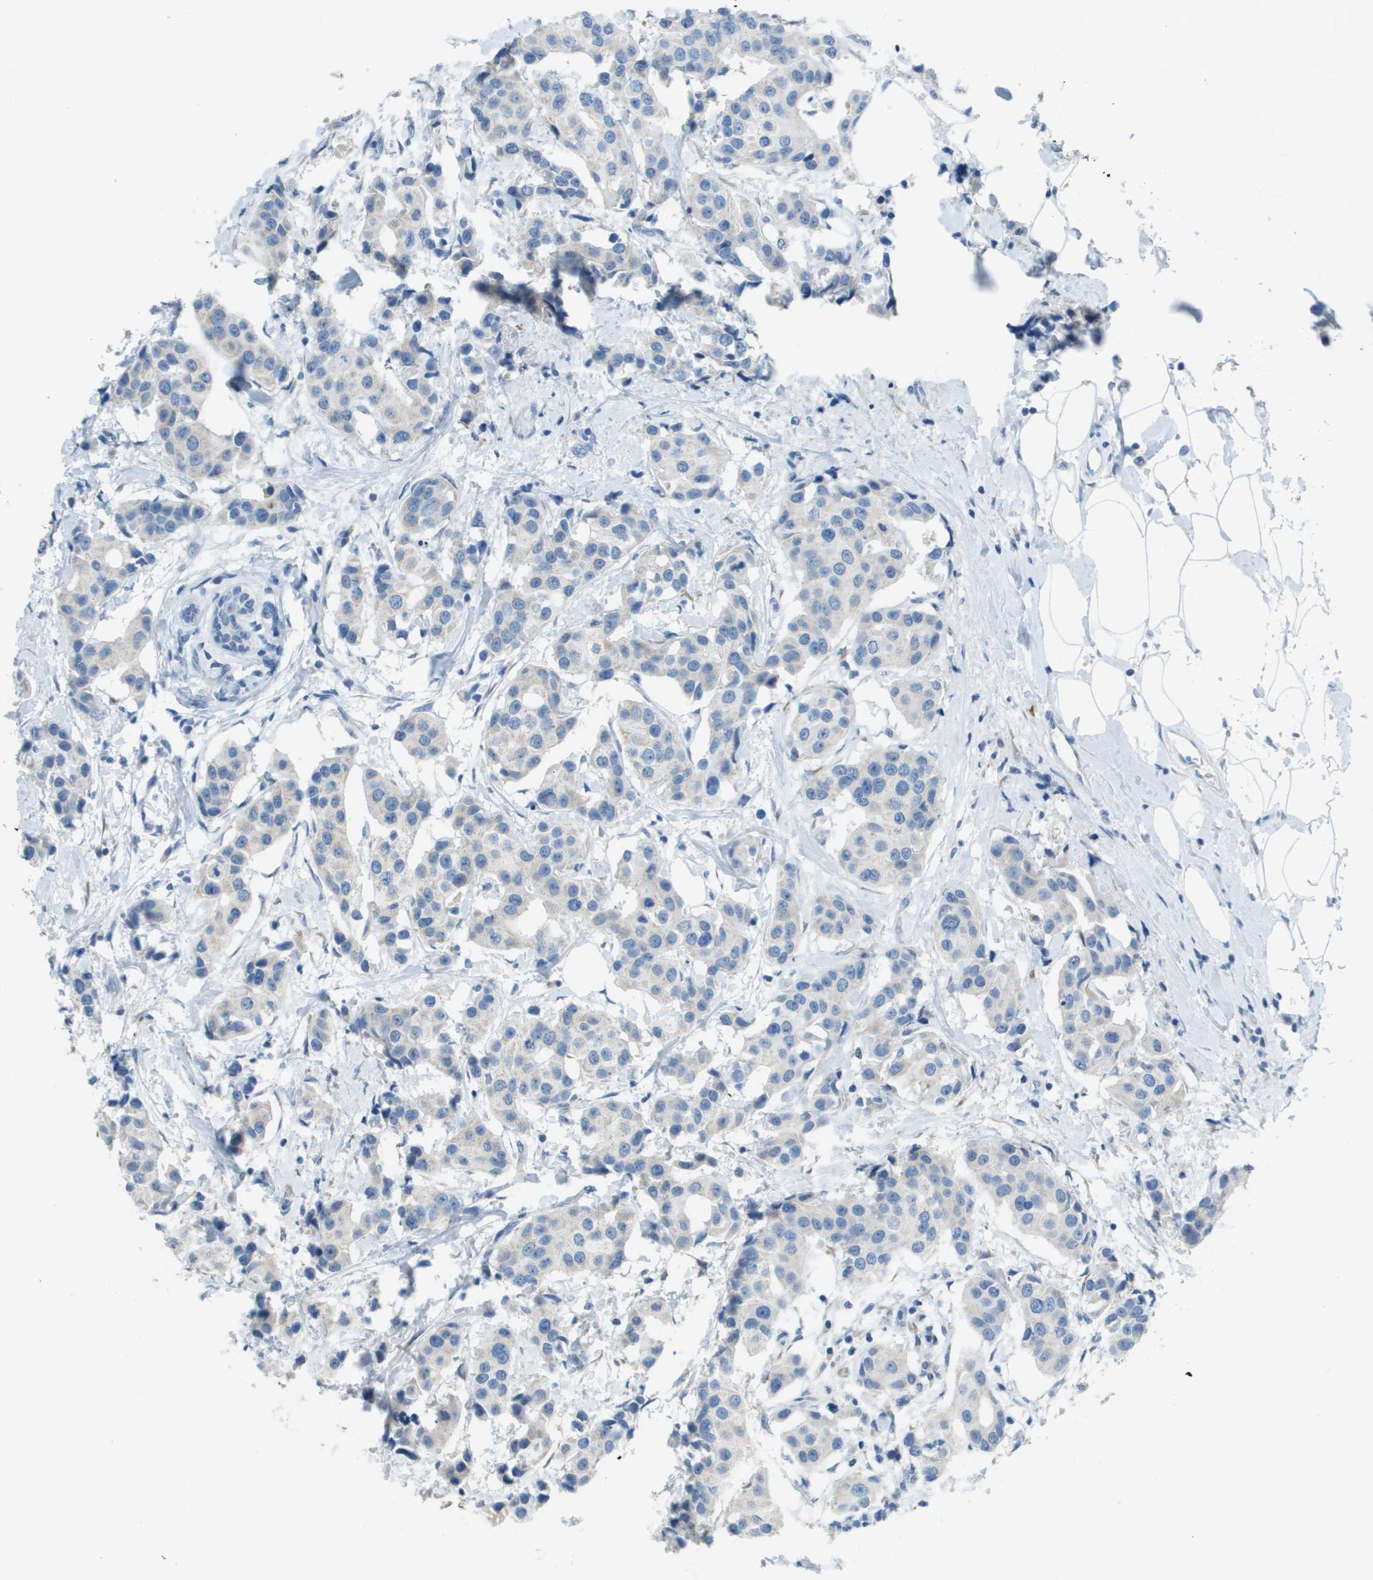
{"staining": {"intensity": "negative", "quantity": "none", "location": "none"}, "tissue": "breast cancer", "cell_type": "Tumor cells", "image_type": "cancer", "snomed": [{"axis": "morphology", "description": "Normal tissue, NOS"}, {"axis": "morphology", "description": "Duct carcinoma"}, {"axis": "topography", "description": "Breast"}], "caption": "Immunohistochemical staining of breast intraductal carcinoma exhibits no significant staining in tumor cells.", "gene": "PTGDR2", "patient": {"sex": "female", "age": 39}}